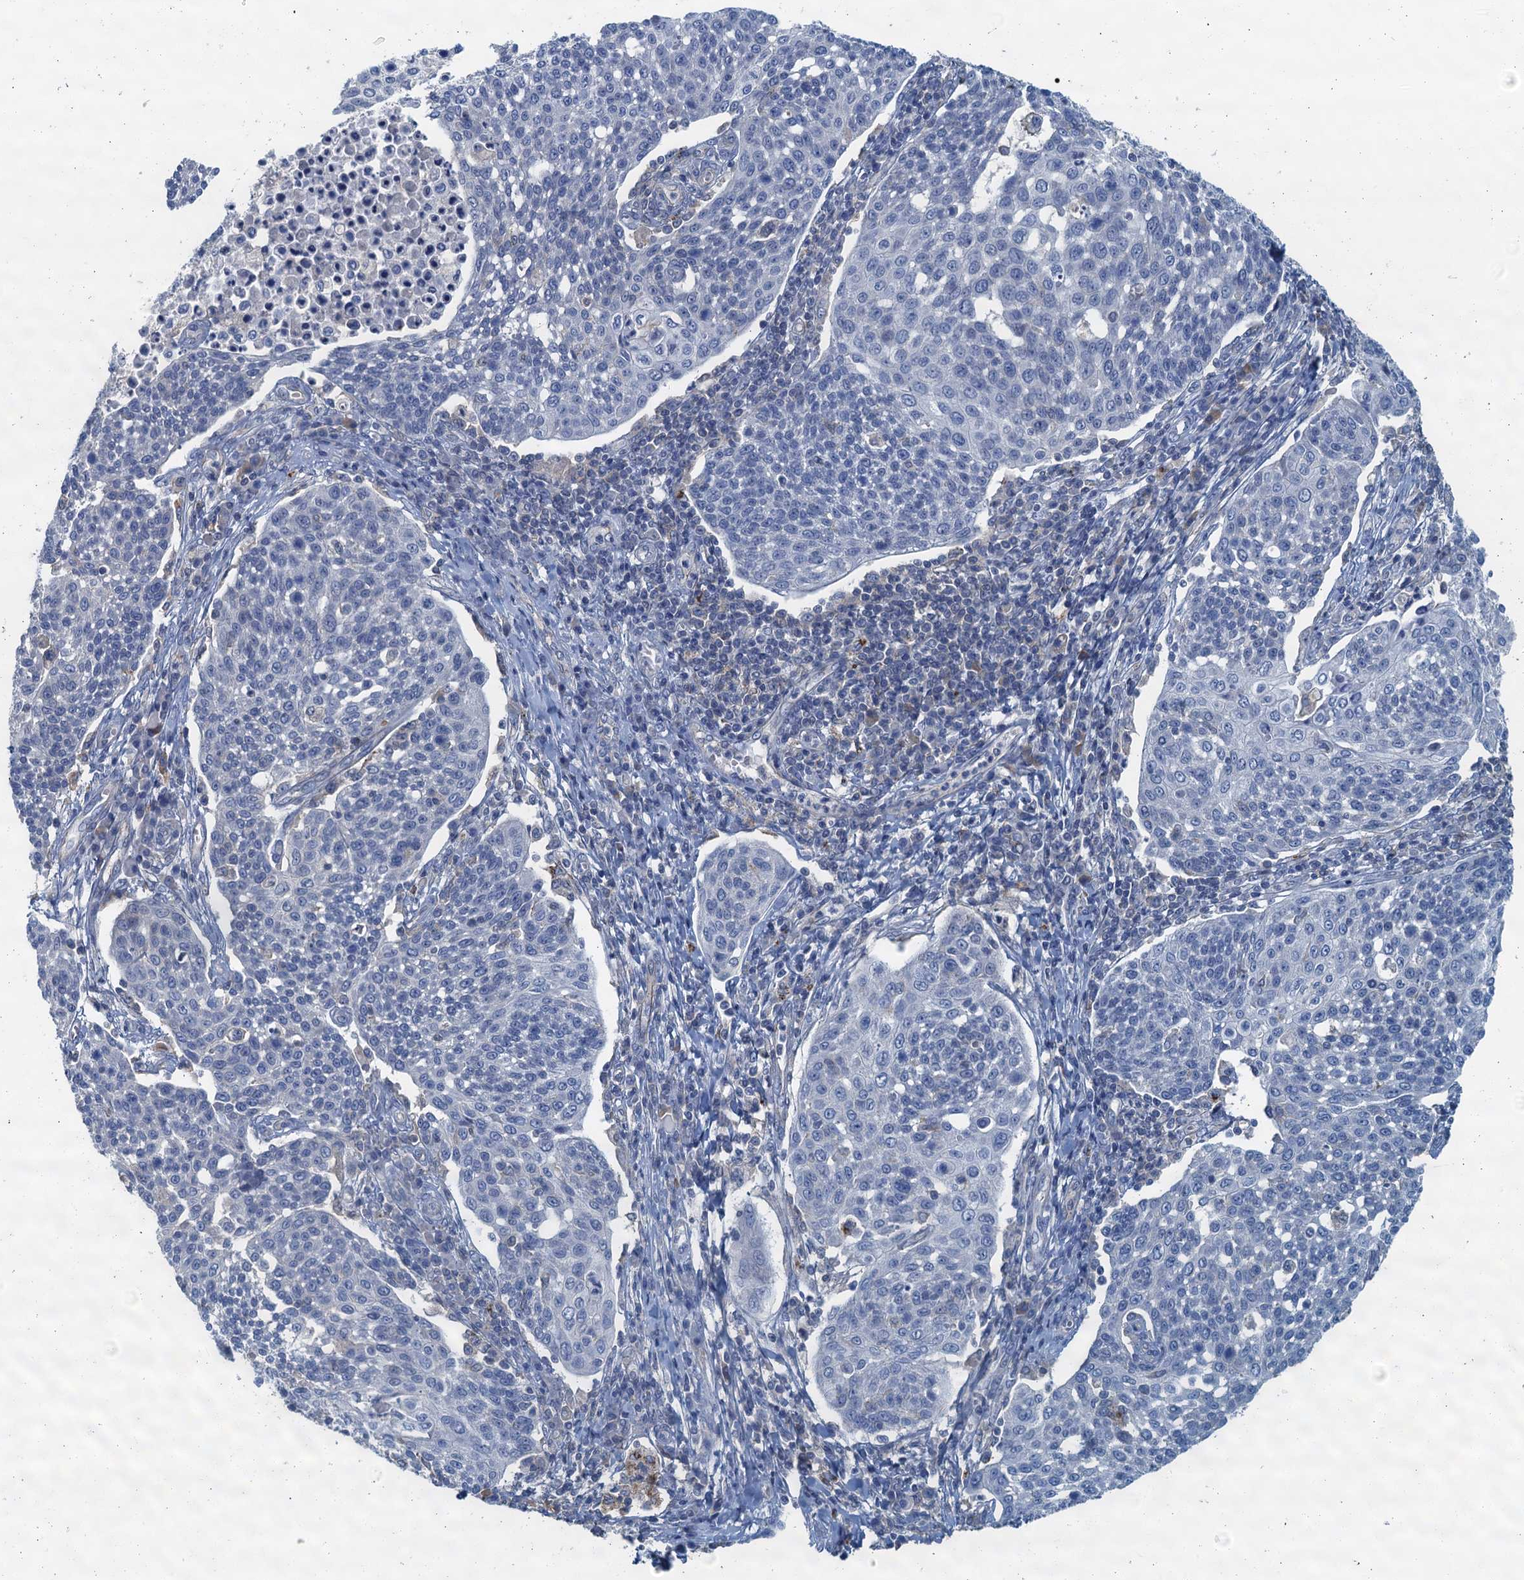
{"staining": {"intensity": "negative", "quantity": "none", "location": "none"}, "tissue": "cervical cancer", "cell_type": "Tumor cells", "image_type": "cancer", "snomed": [{"axis": "morphology", "description": "Squamous cell carcinoma, NOS"}, {"axis": "topography", "description": "Cervix"}], "caption": "An IHC micrograph of cervical cancer (squamous cell carcinoma) is shown. There is no staining in tumor cells of cervical cancer (squamous cell carcinoma).", "gene": "THAP10", "patient": {"sex": "female", "age": 34}}